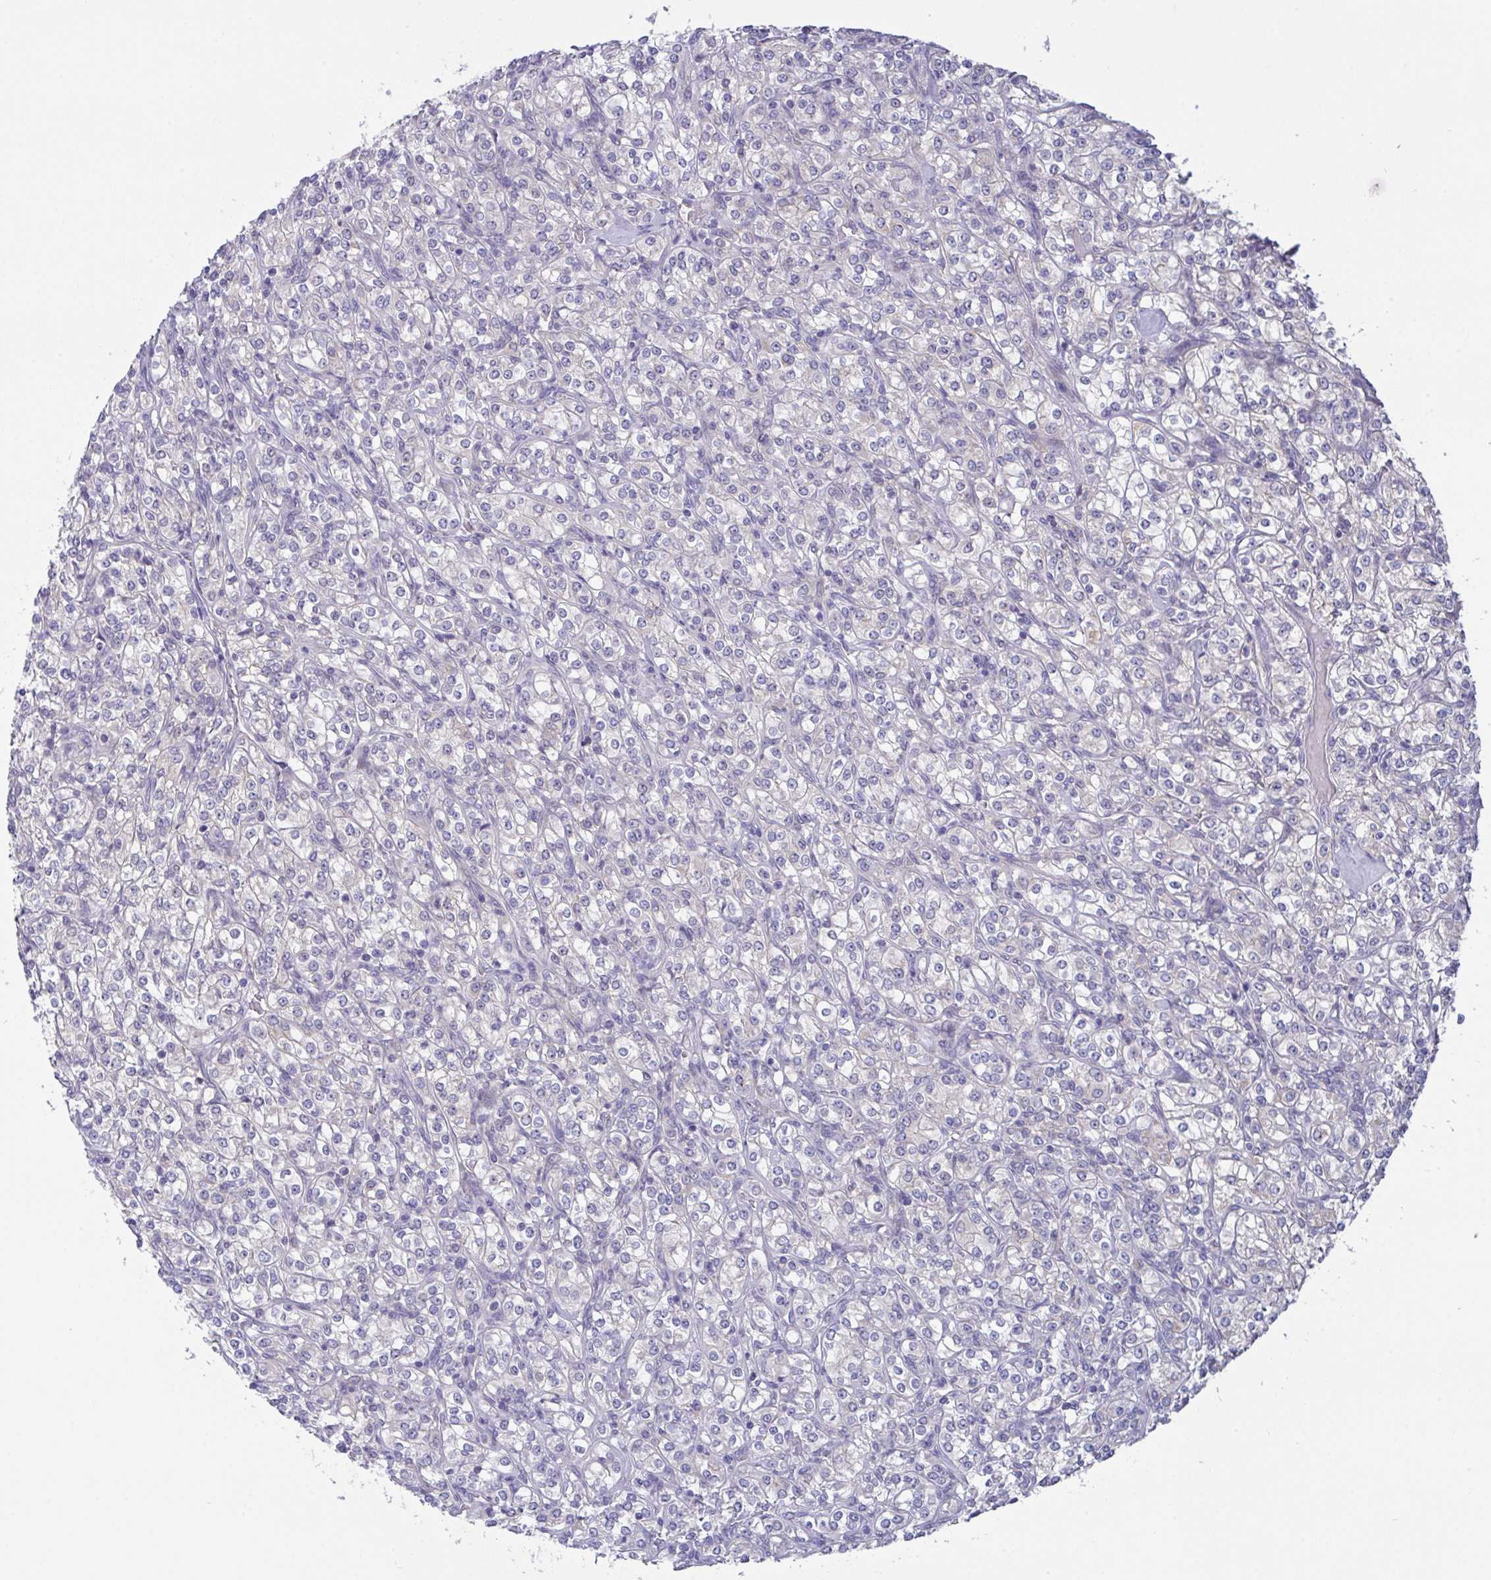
{"staining": {"intensity": "negative", "quantity": "none", "location": "none"}, "tissue": "renal cancer", "cell_type": "Tumor cells", "image_type": "cancer", "snomed": [{"axis": "morphology", "description": "Adenocarcinoma, NOS"}, {"axis": "topography", "description": "Kidney"}], "caption": "An image of human renal adenocarcinoma is negative for staining in tumor cells.", "gene": "L3HYPDH", "patient": {"sex": "male", "age": 77}}